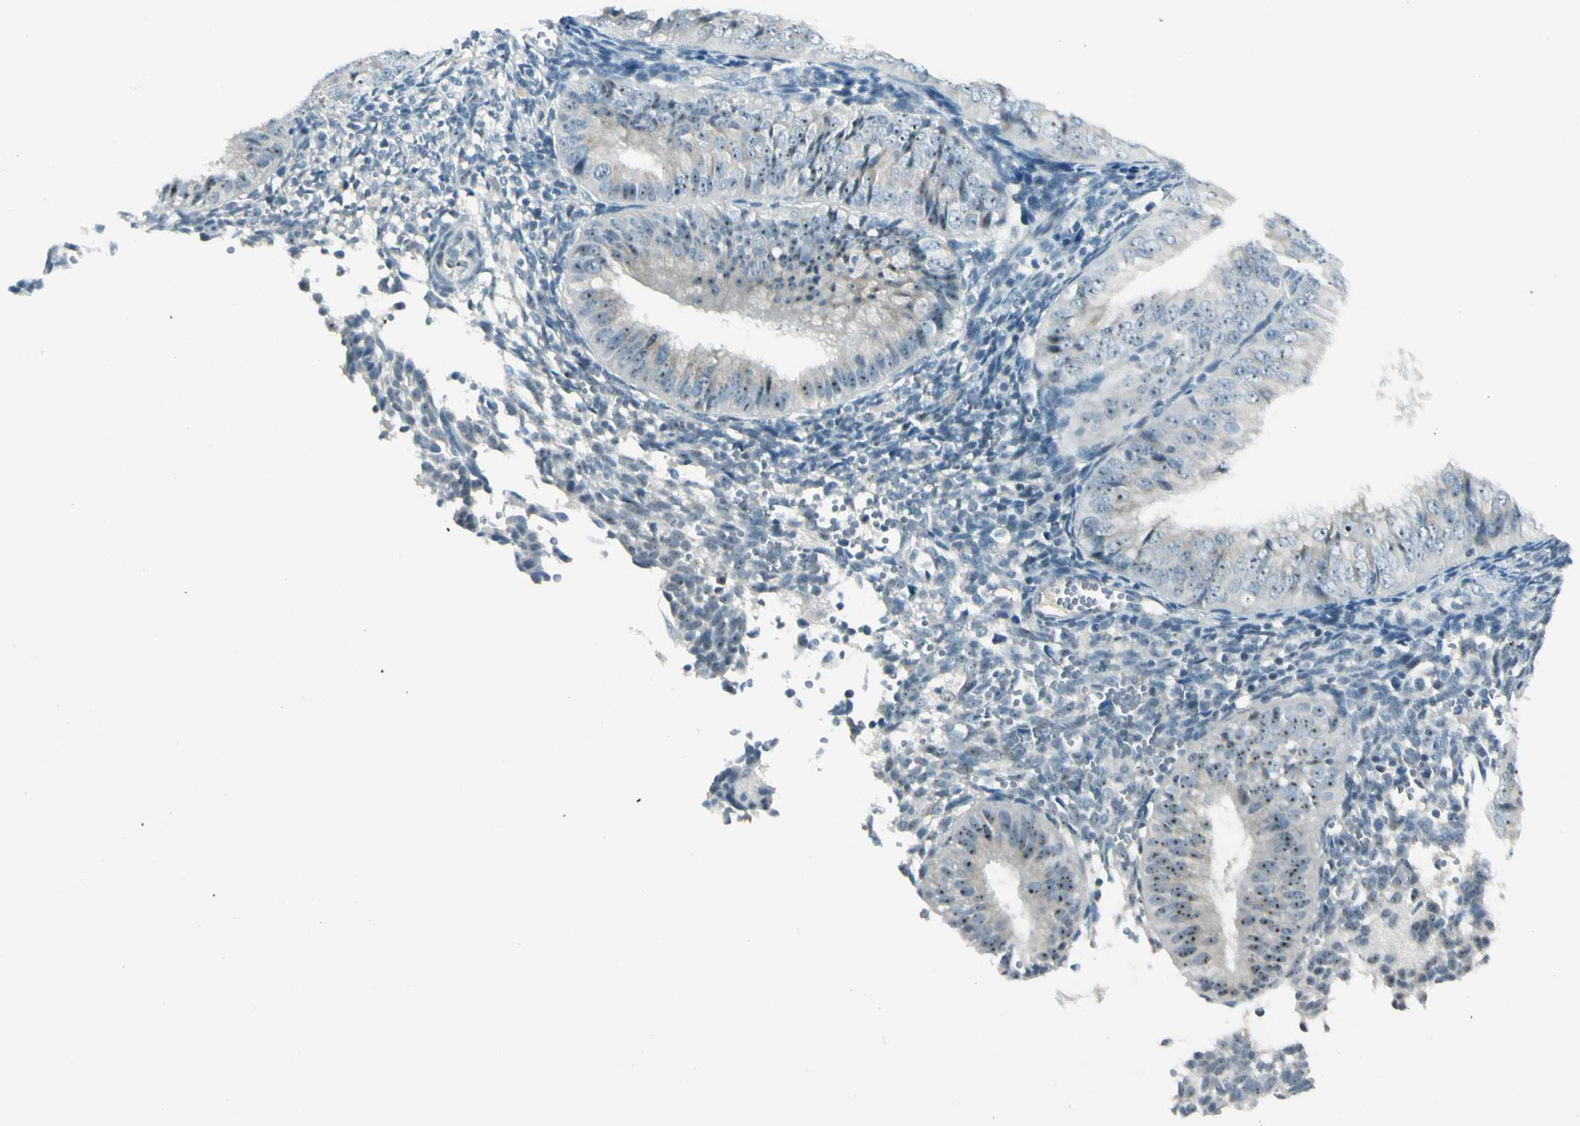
{"staining": {"intensity": "moderate", "quantity": "<25%", "location": "nuclear"}, "tissue": "endometrial cancer", "cell_type": "Tumor cells", "image_type": "cancer", "snomed": [{"axis": "morphology", "description": "Normal tissue, NOS"}, {"axis": "morphology", "description": "Adenocarcinoma, NOS"}, {"axis": "topography", "description": "Endometrium"}], "caption": "Endometrial adenocarcinoma stained for a protein shows moderate nuclear positivity in tumor cells.", "gene": "ZSCAN1", "patient": {"sex": "female", "age": 53}}